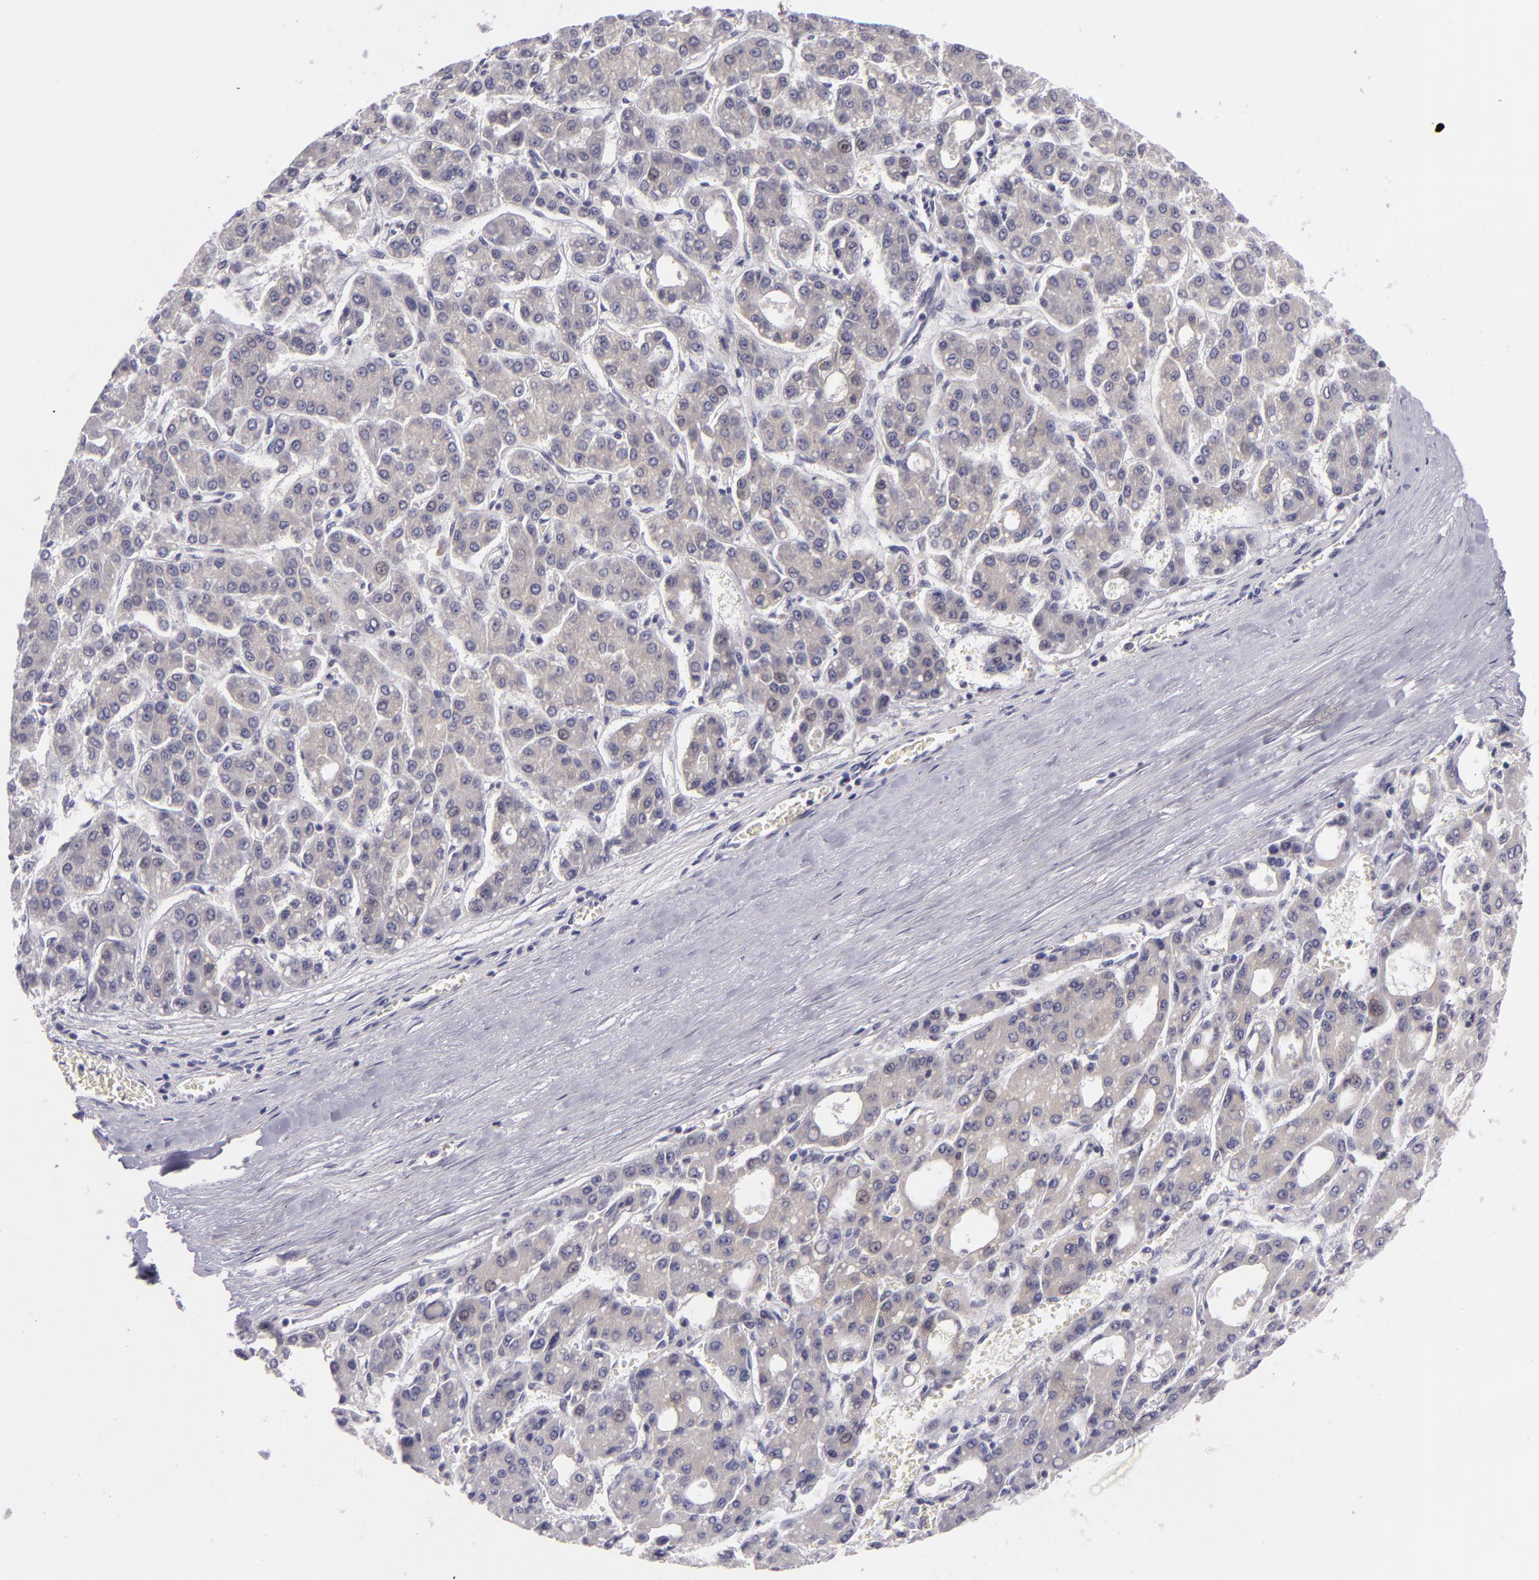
{"staining": {"intensity": "negative", "quantity": "none", "location": "none"}, "tissue": "liver cancer", "cell_type": "Tumor cells", "image_type": "cancer", "snomed": [{"axis": "morphology", "description": "Carcinoma, Hepatocellular, NOS"}, {"axis": "topography", "description": "Liver"}], "caption": "High magnification brightfield microscopy of liver cancer stained with DAB (brown) and counterstained with hematoxylin (blue): tumor cells show no significant positivity.", "gene": "BCL10", "patient": {"sex": "male", "age": 69}}